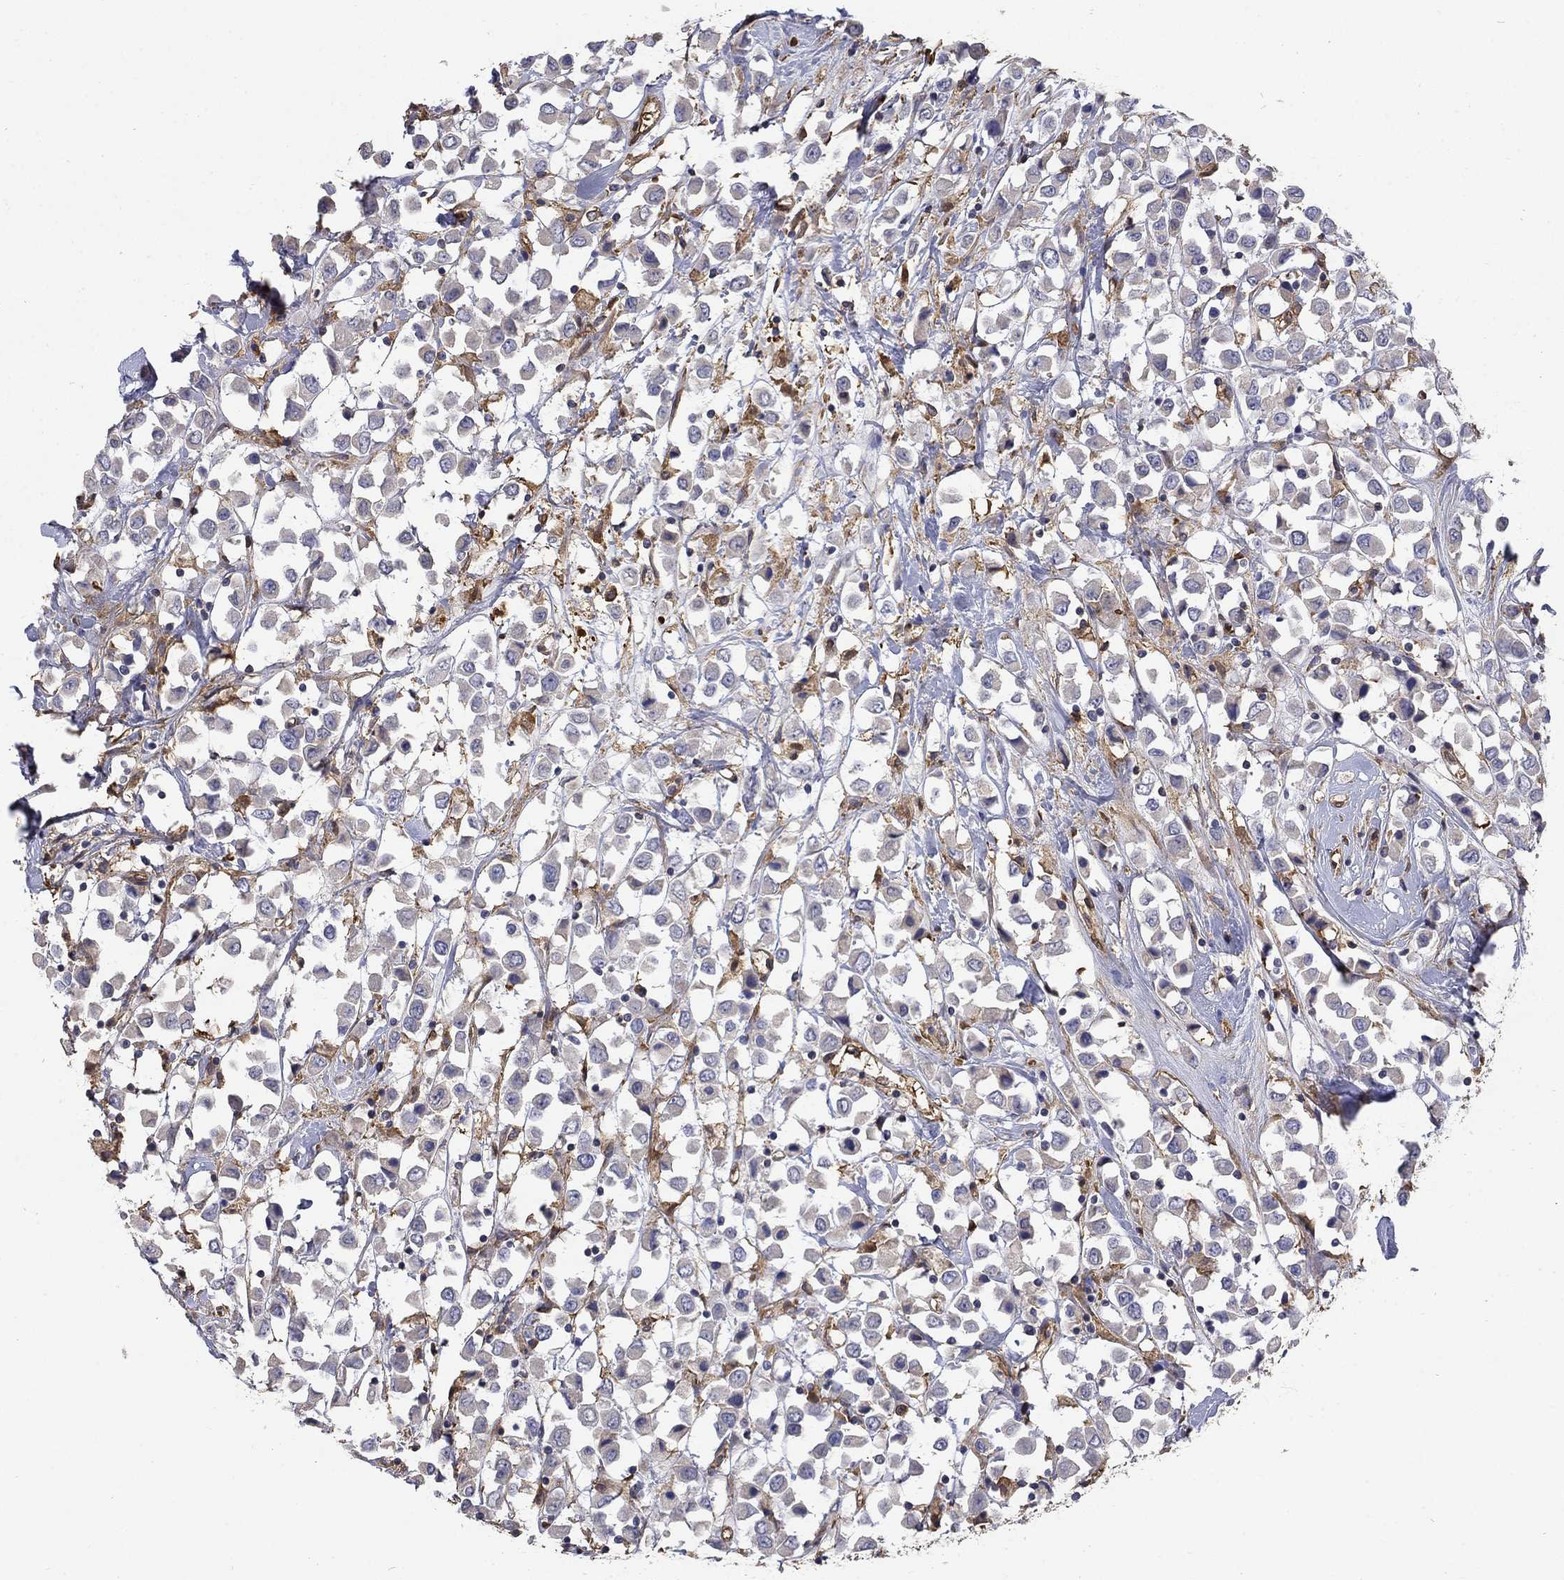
{"staining": {"intensity": "negative", "quantity": "none", "location": "none"}, "tissue": "breast cancer", "cell_type": "Tumor cells", "image_type": "cancer", "snomed": [{"axis": "morphology", "description": "Duct carcinoma"}, {"axis": "topography", "description": "Breast"}], "caption": "A micrograph of human invasive ductal carcinoma (breast) is negative for staining in tumor cells.", "gene": "DPYSL2", "patient": {"sex": "female", "age": 61}}